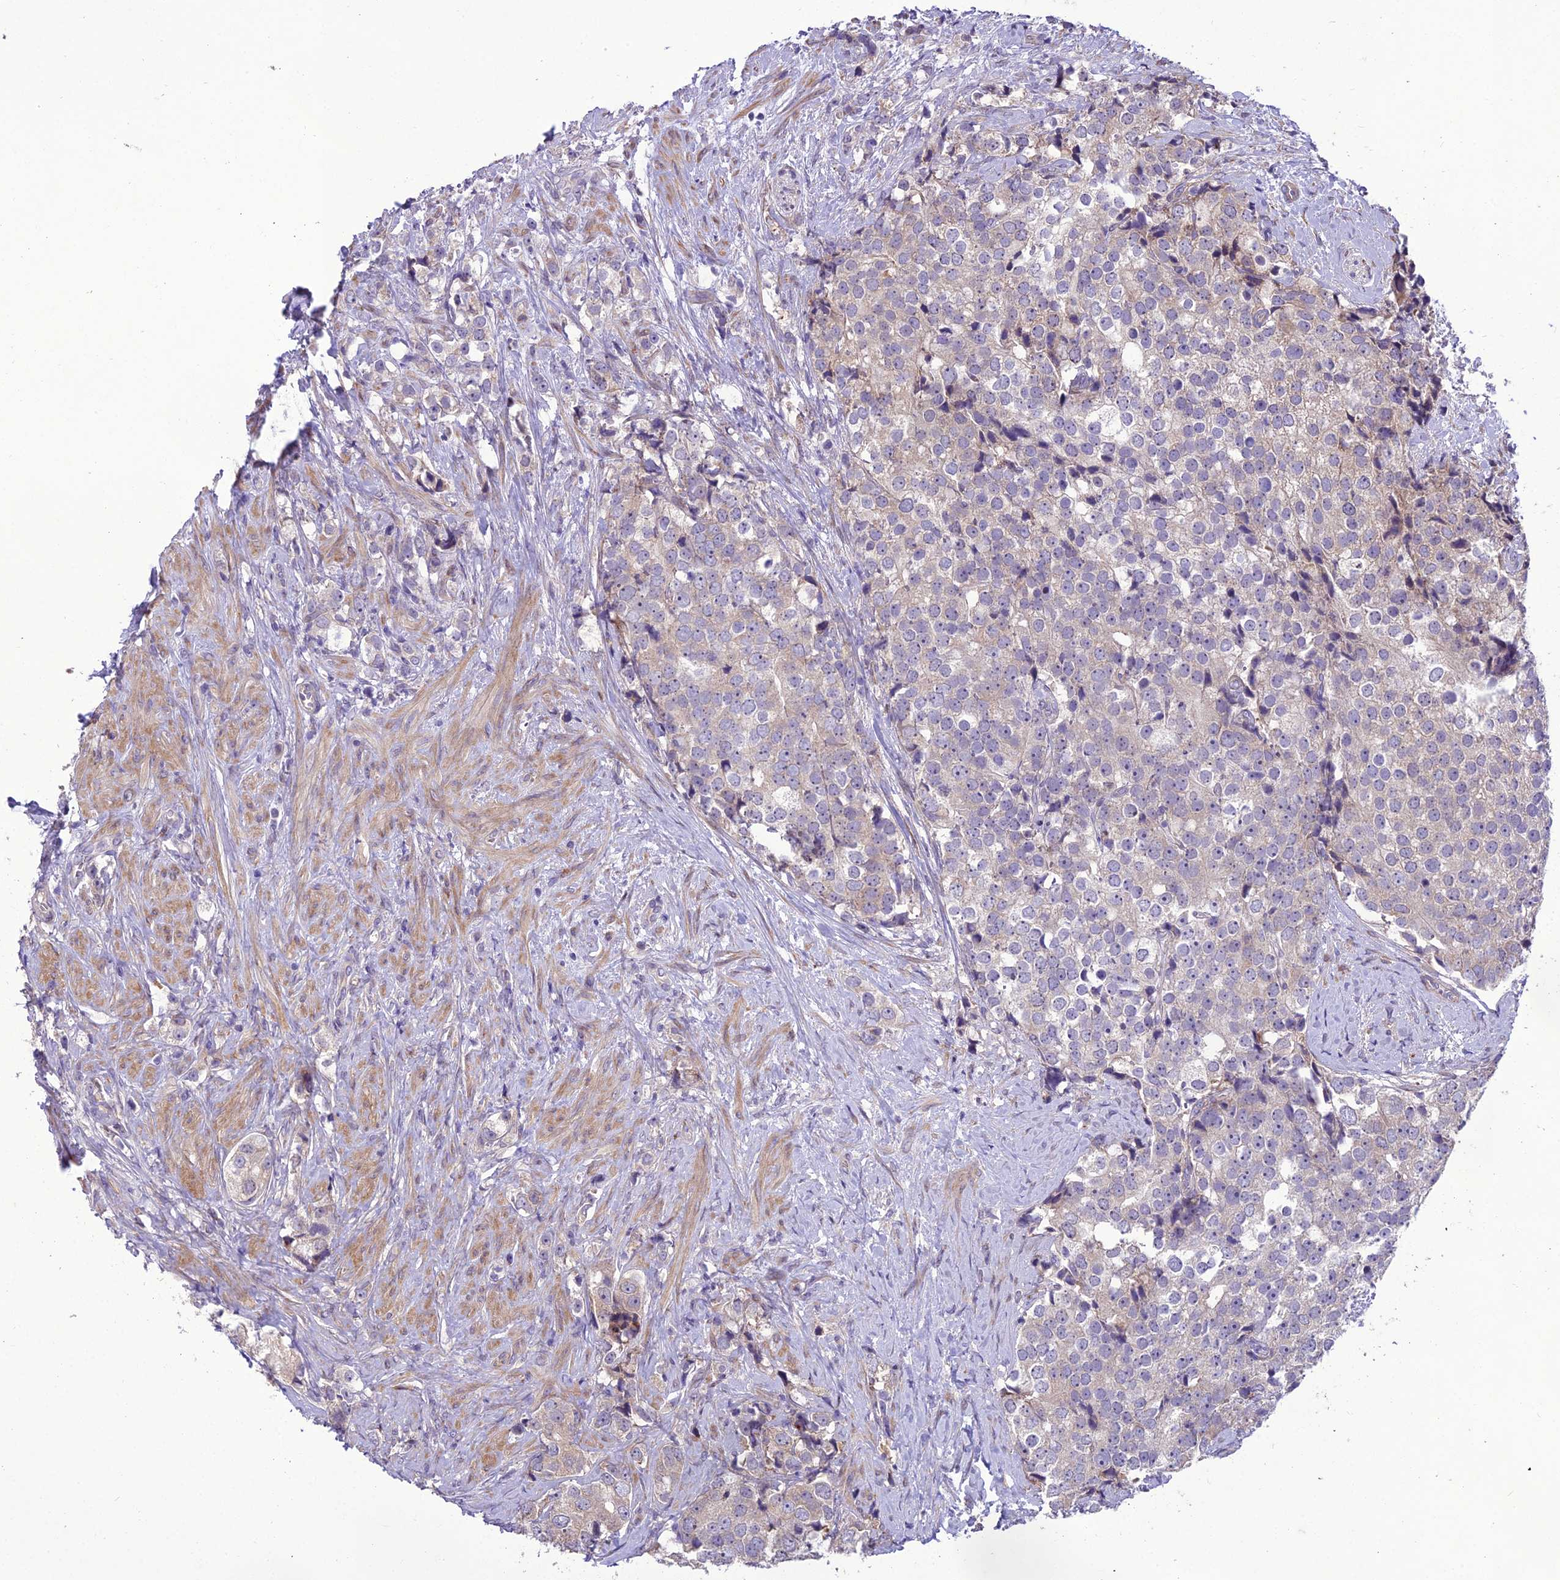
{"staining": {"intensity": "weak", "quantity": "<25%", "location": "cytoplasmic/membranous"}, "tissue": "prostate cancer", "cell_type": "Tumor cells", "image_type": "cancer", "snomed": [{"axis": "morphology", "description": "Adenocarcinoma, High grade"}, {"axis": "topography", "description": "Prostate"}], "caption": "Prostate adenocarcinoma (high-grade) was stained to show a protein in brown. There is no significant staining in tumor cells.", "gene": "CENPL", "patient": {"sex": "male", "age": 49}}